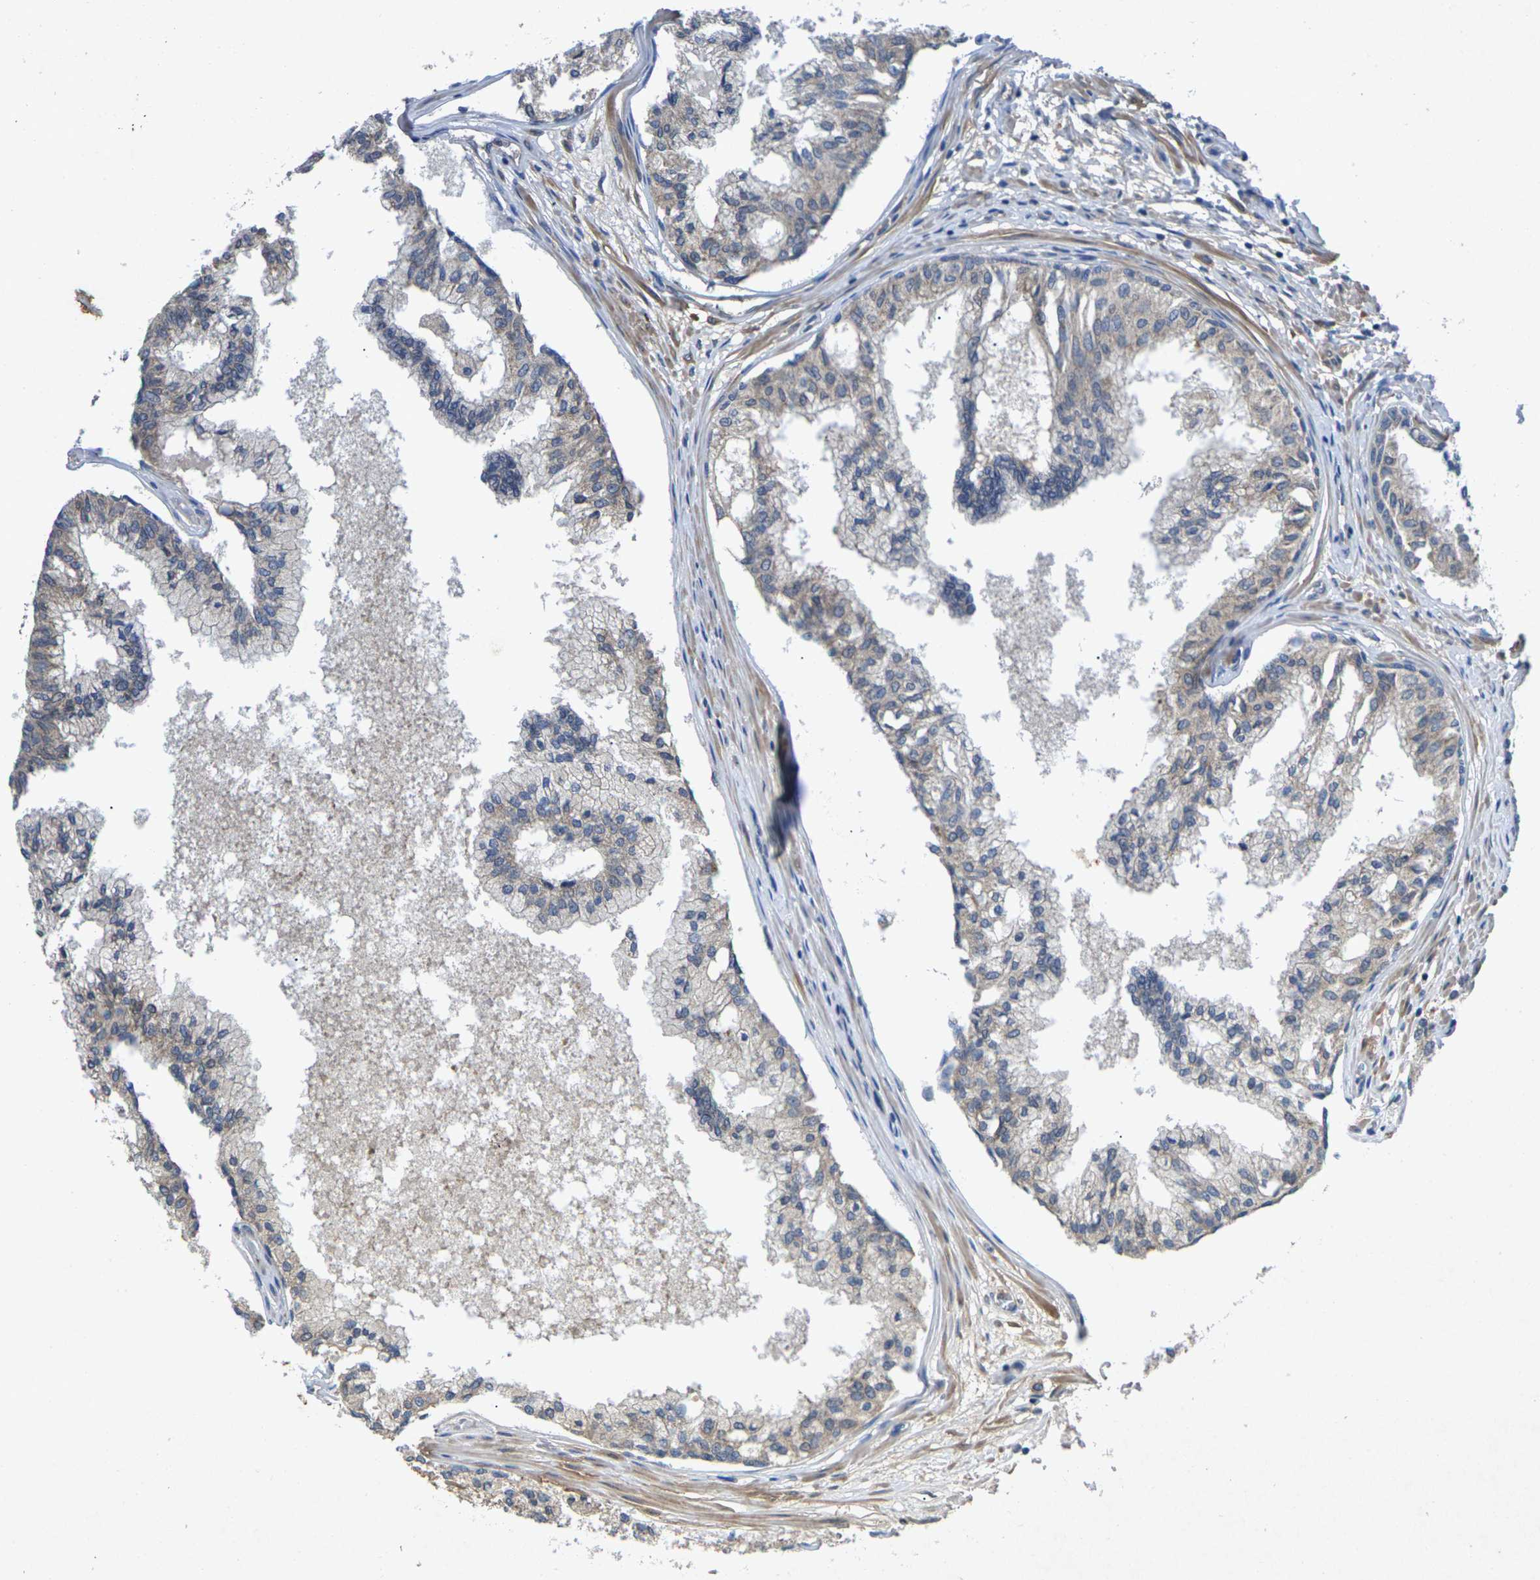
{"staining": {"intensity": "moderate", "quantity": "25%-75%", "location": "cytoplasmic/membranous"}, "tissue": "prostate", "cell_type": "Glandular cells", "image_type": "normal", "snomed": [{"axis": "morphology", "description": "Normal tissue, NOS"}, {"axis": "topography", "description": "Prostate"}, {"axis": "topography", "description": "Seminal veicle"}], "caption": "Human prostate stained with a brown dye exhibits moderate cytoplasmic/membranous positive expression in about 25%-75% of glandular cells.", "gene": "KIF1B", "patient": {"sex": "male", "age": 60}}